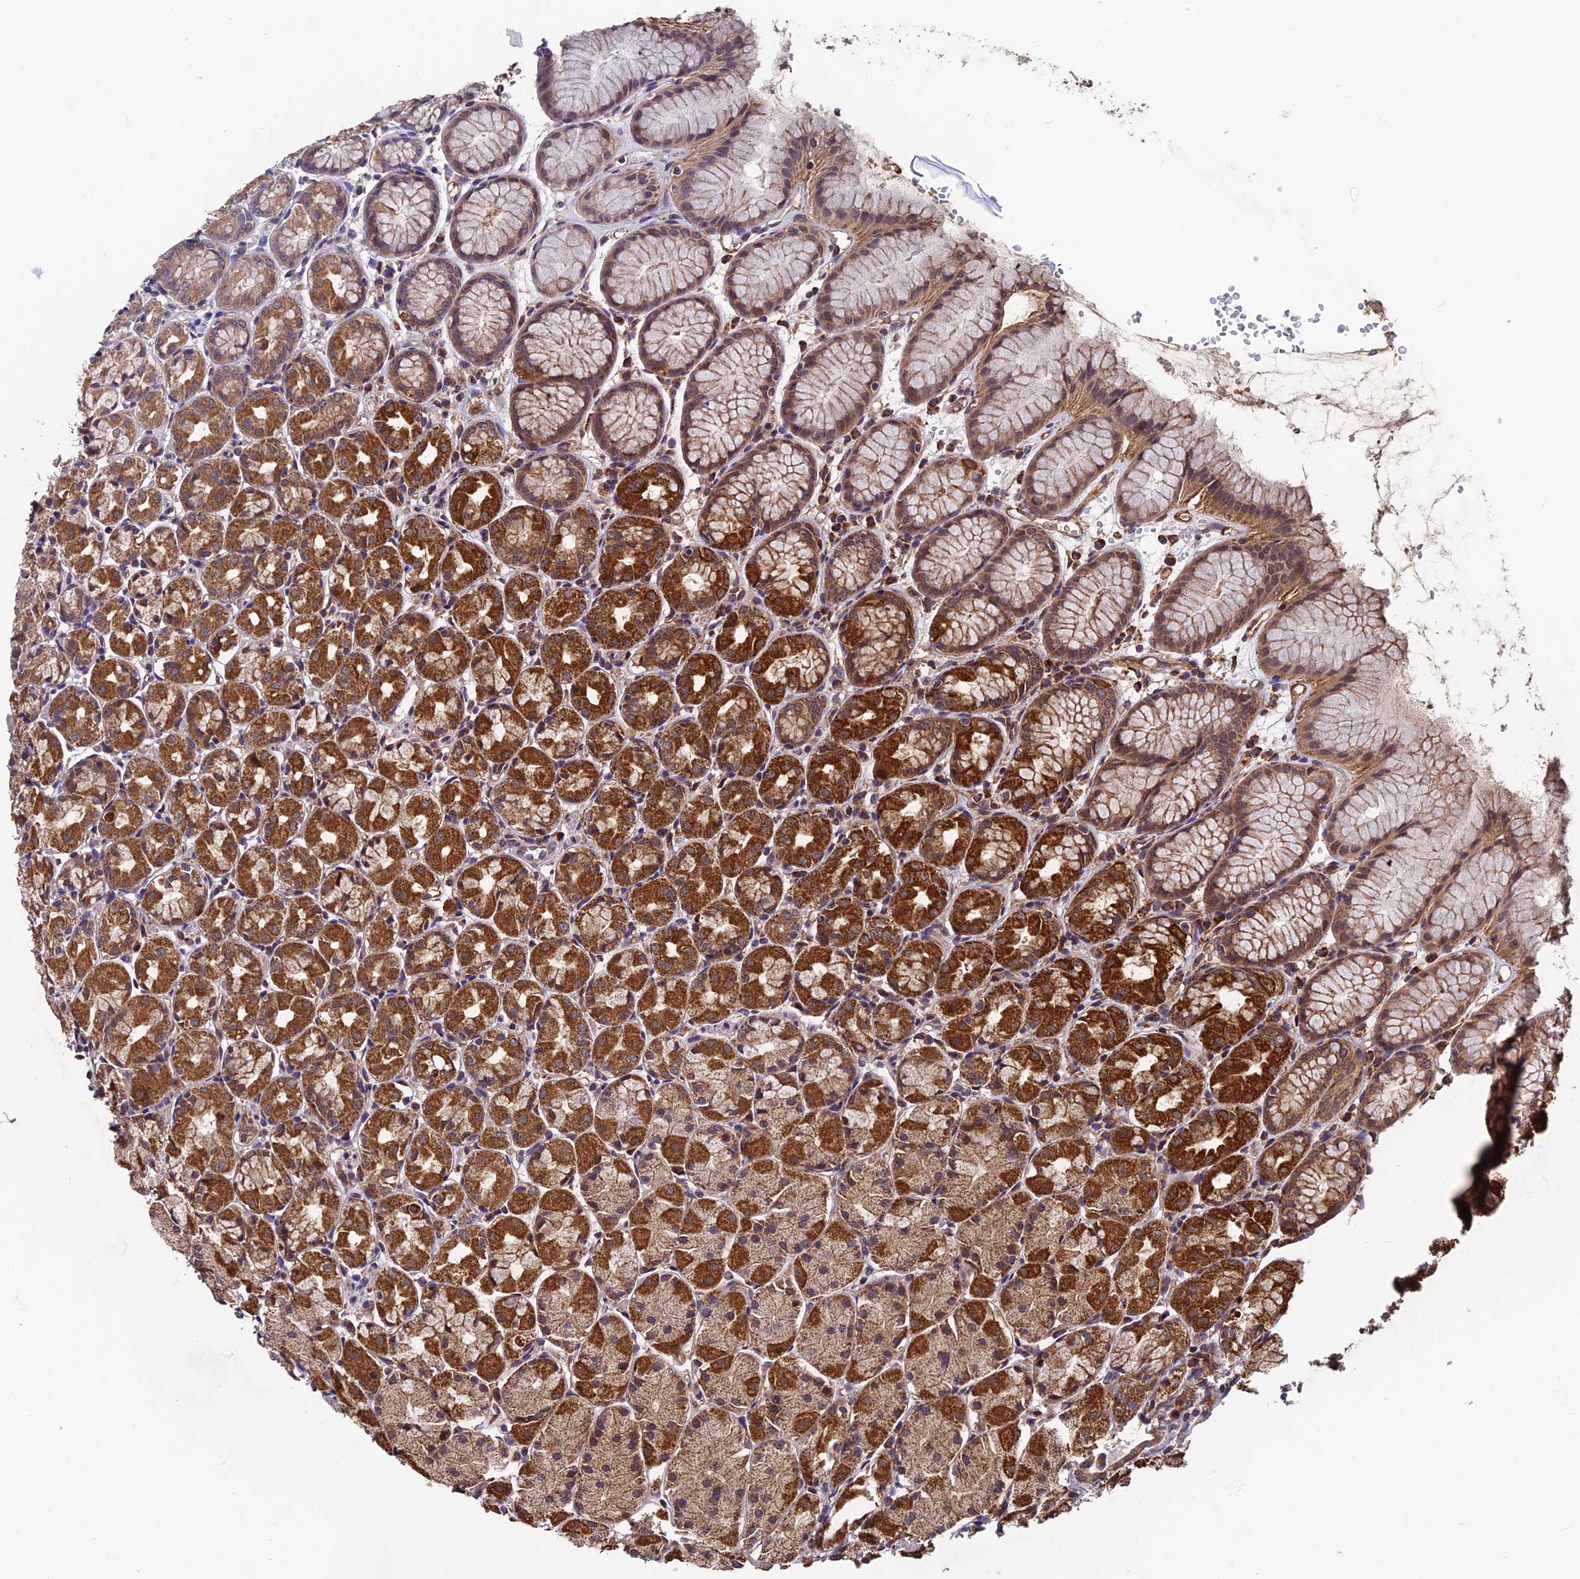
{"staining": {"intensity": "strong", "quantity": ">75%", "location": "cytoplasmic/membranous"}, "tissue": "stomach", "cell_type": "Glandular cells", "image_type": "normal", "snomed": [{"axis": "morphology", "description": "Normal tissue, NOS"}, {"axis": "topography", "description": "Stomach, upper"}], "caption": "Stomach stained with DAB IHC shows high levels of strong cytoplasmic/membranous staining in about >75% of glandular cells. The protein is stained brown, and the nuclei are stained in blue (DAB IHC with brightfield microscopy, high magnification).", "gene": "CCDC15", "patient": {"sex": "male", "age": 47}}